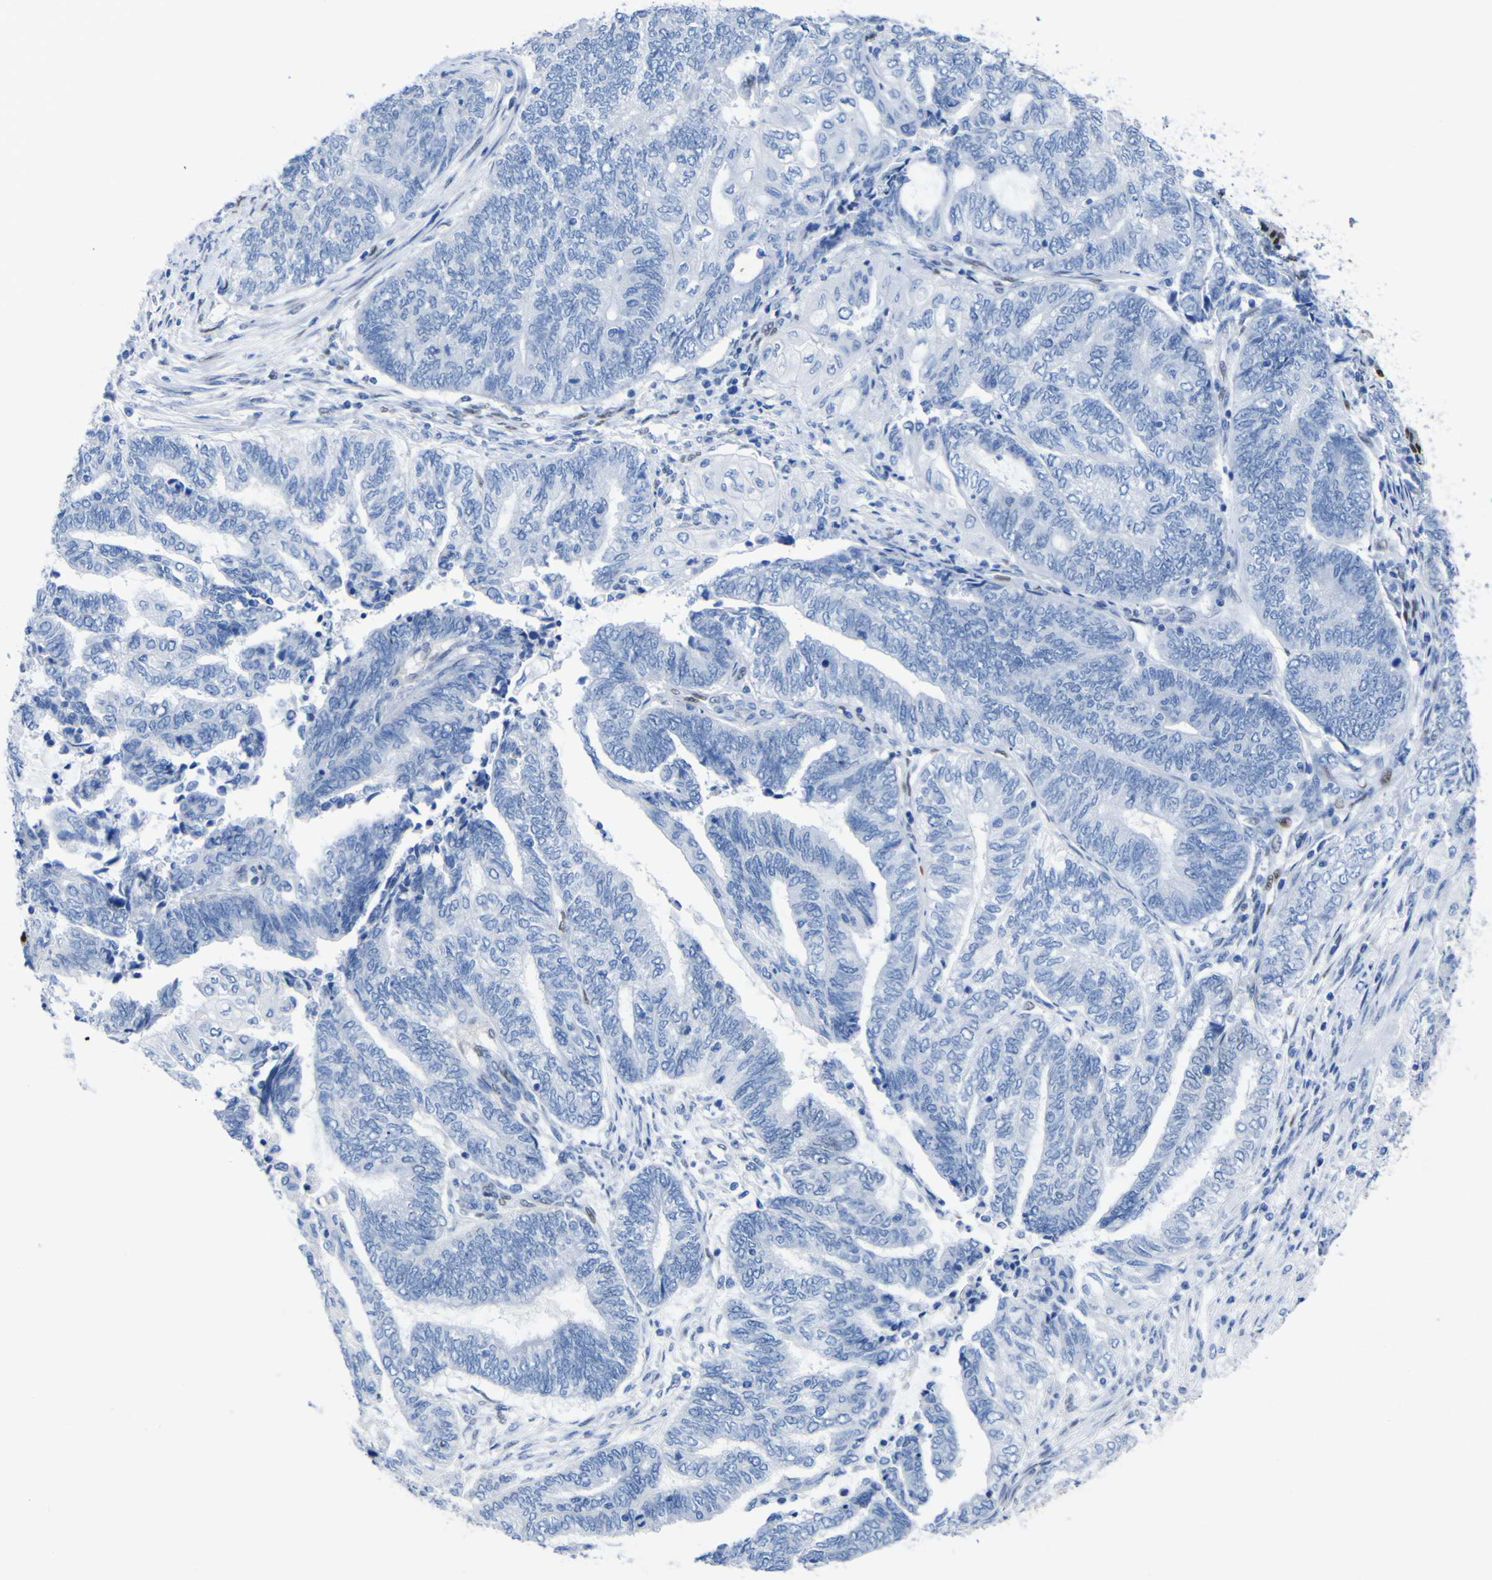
{"staining": {"intensity": "negative", "quantity": "none", "location": "none"}, "tissue": "endometrial cancer", "cell_type": "Tumor cells", "image_type": "cancer", "snomed": [{"axis": "morphology", "description": "Adenocarcinoma, NOS"}, {"axis": "topography", "description": "Uterus"}, {"axis": "topography", "description": "Endometrium"}], "caption": "Tumor cells are negative for protein expression in human endometrial cancer. The staining was performed using DAB to visualize the protein expression in brown, while the nuclei were stained in blue with hematoxylin (Magnification: 20x).", "gene": "DACH1", "patient": {"sex": "female", "age": 70}}